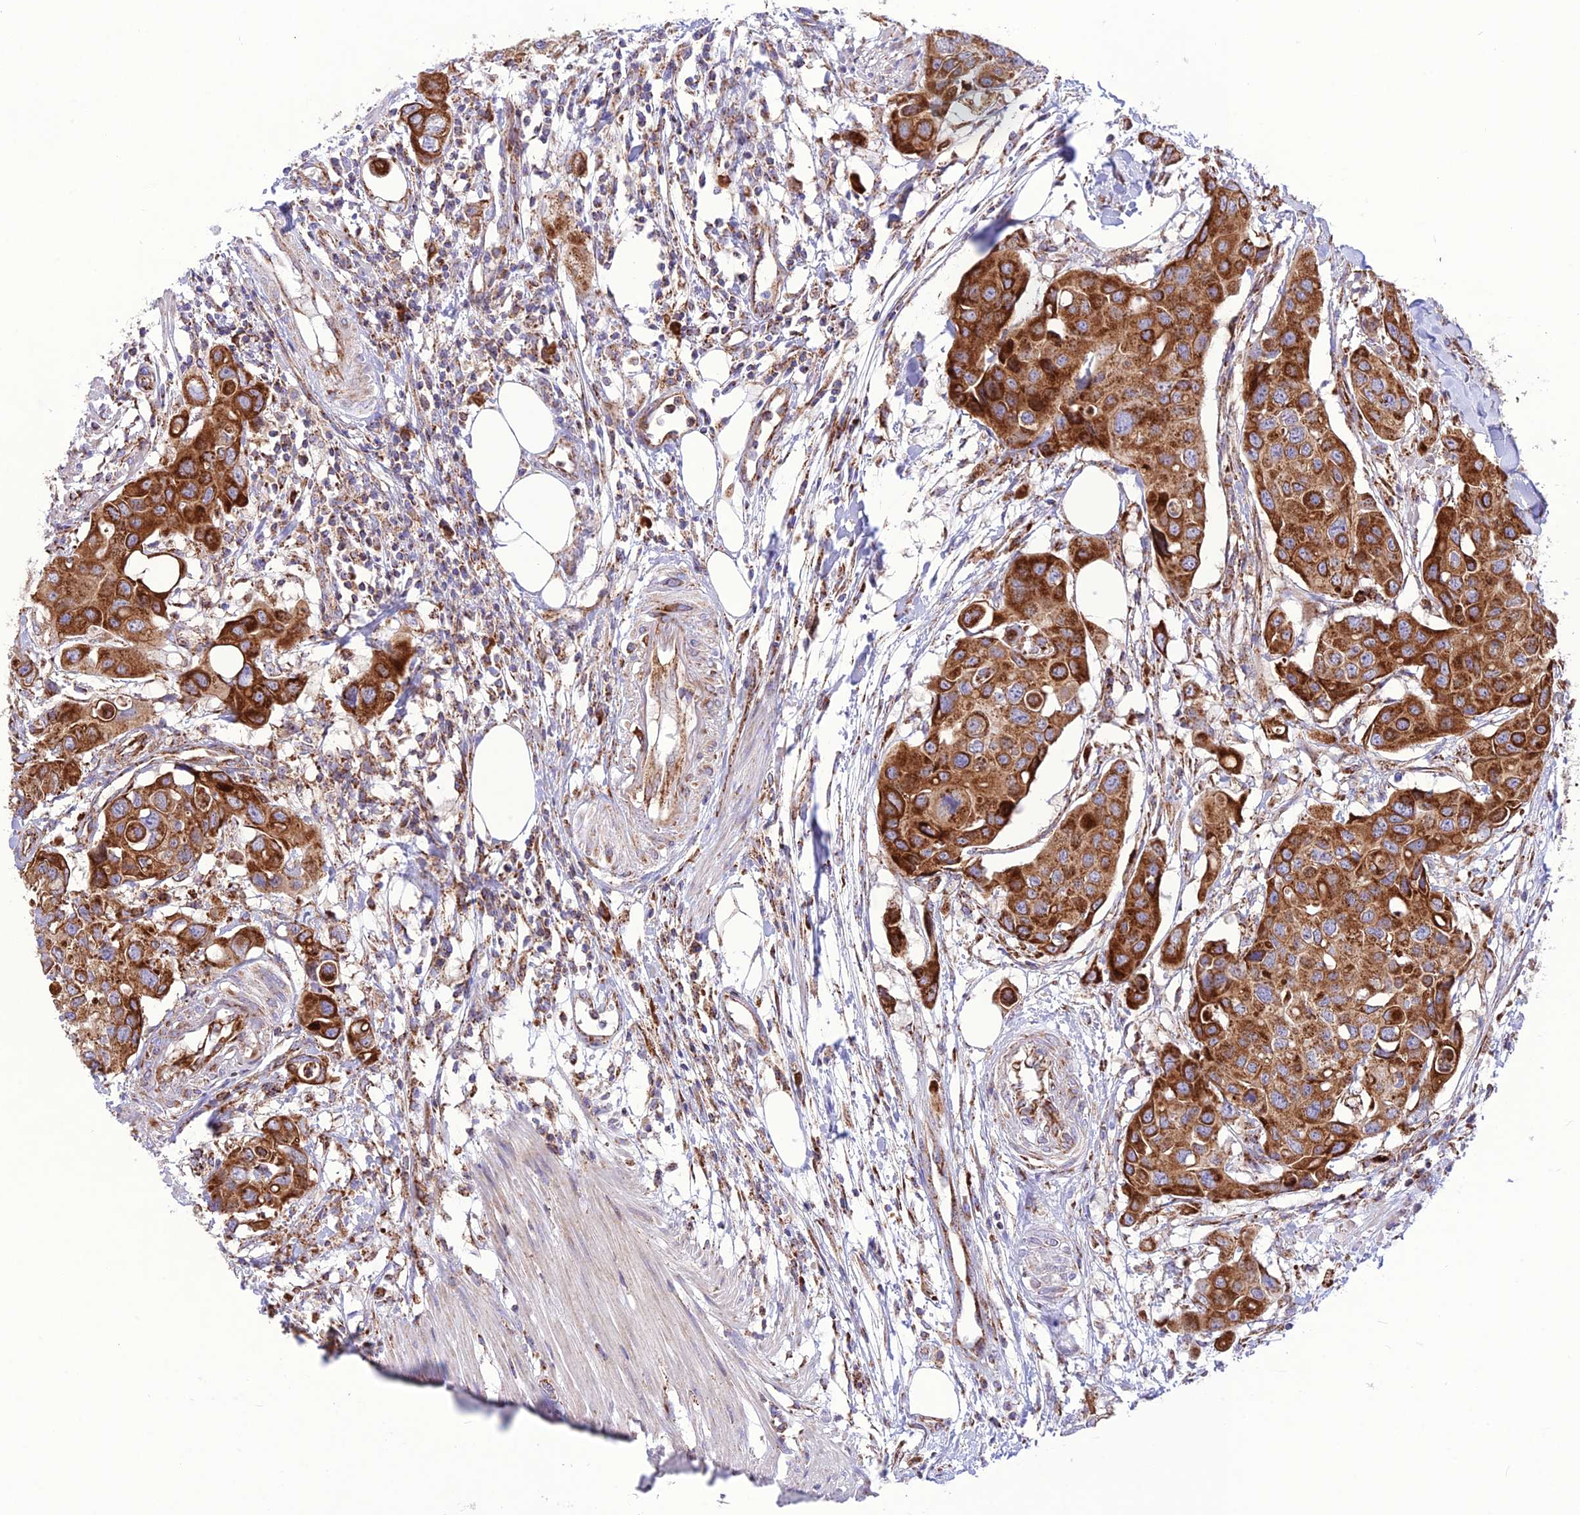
{"staining": {"intensity": "strong", "quantity": ">75%", "location": "cytoplasmic/membranous"}, "tissue": "colorectal cancer", "cell_type": "Tumor cells", "image_type": "cancer", "snomed": [{"axis": "morphology", "description": "Adenocarcinoma, NOS"}, {"axis": "topography", "description": "Colon"}], "caption": "Colorectal cancer (adenocarcinoma) stained with a protein marker demonstrates strong staining in tumor cells.", "gene": "UAP1L1", "patient": {"sex": "male", "age": 77}}